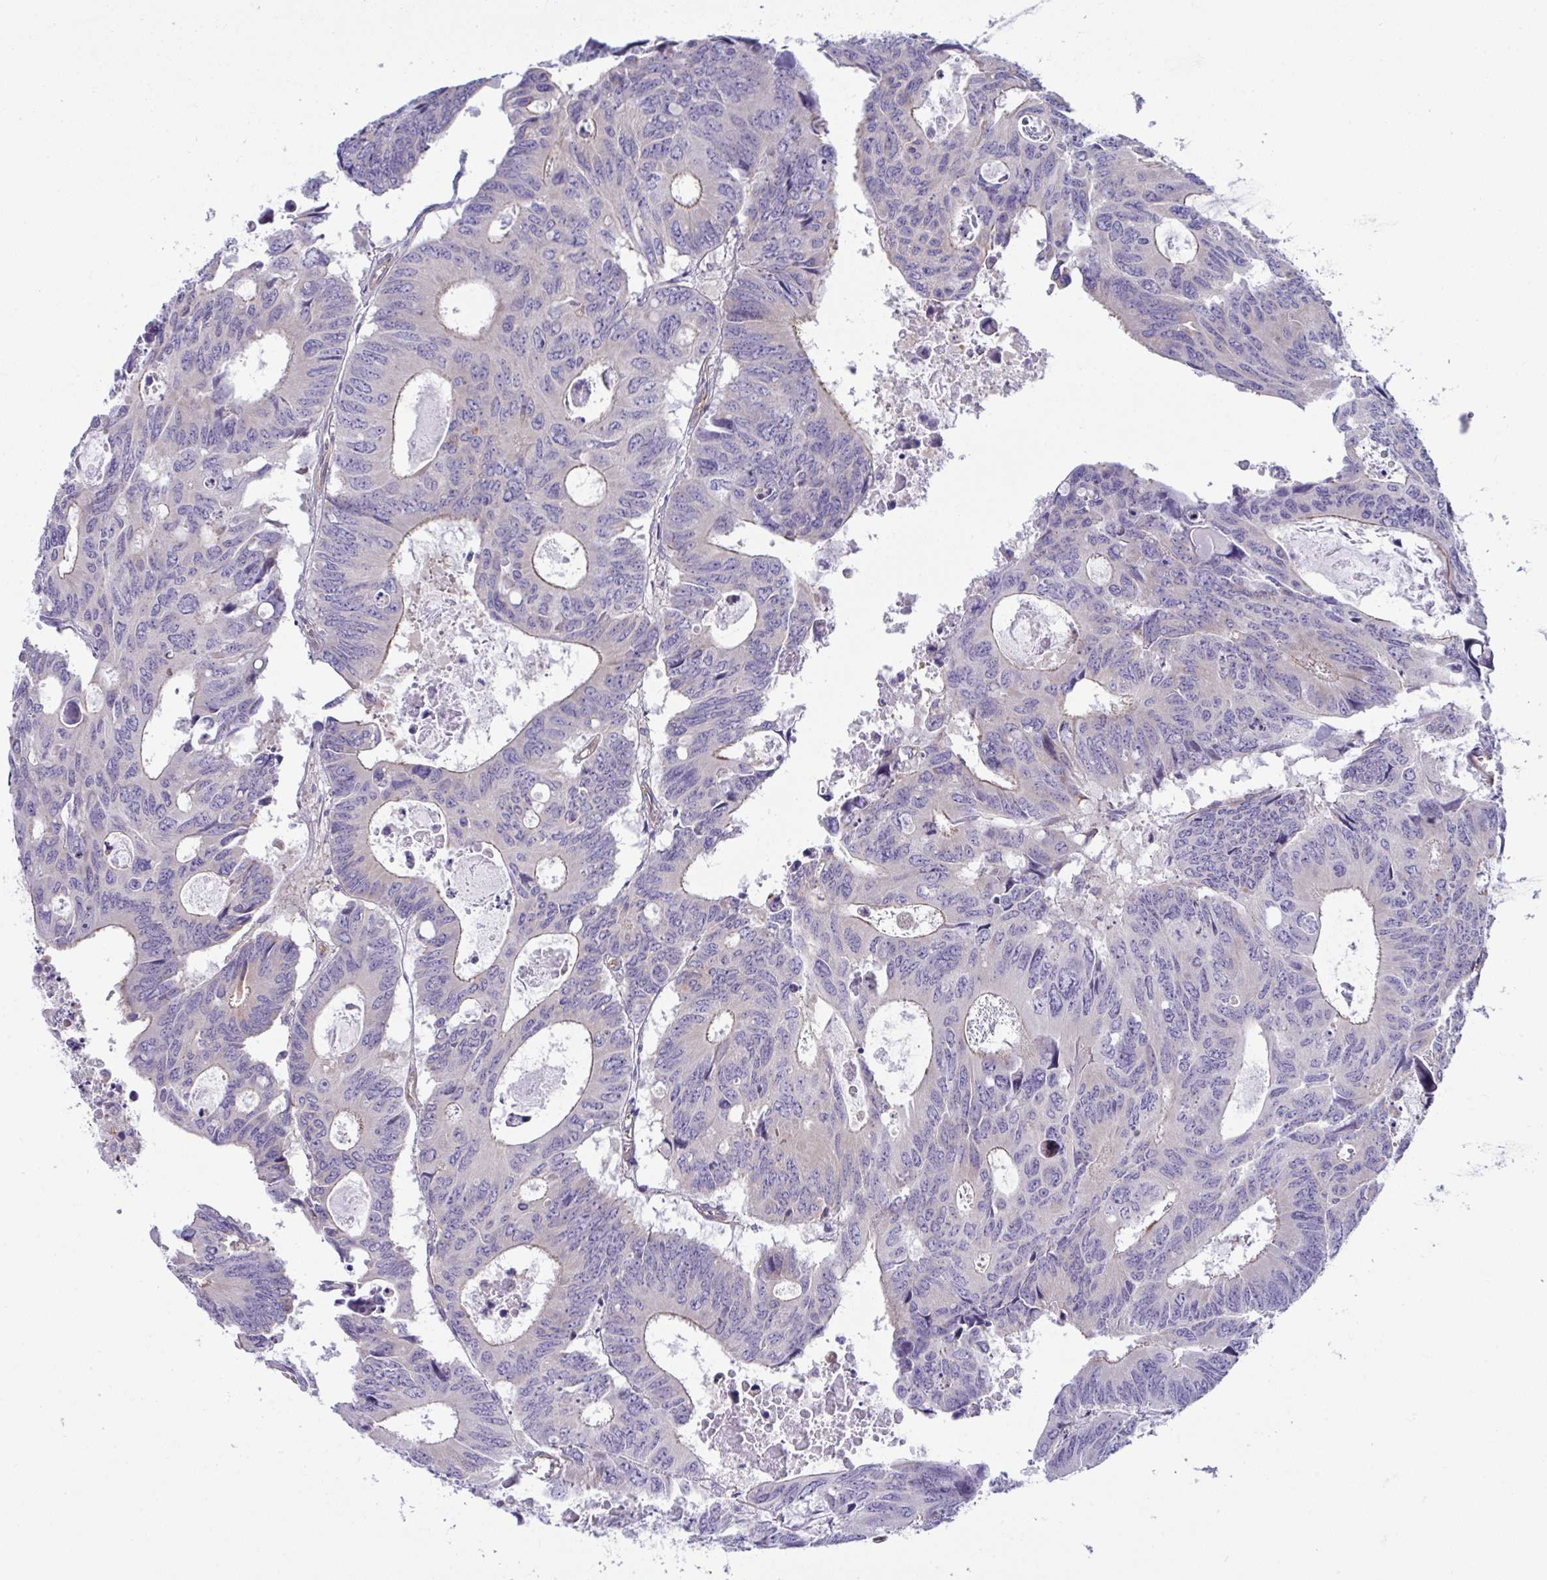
{"staining": {"intensity": "weak", "quantity": "<25%", "location": "cytoplasmic/membranous"}, "tissue": "colorectal cancer", "cell_type": "Tumor cells", "image_type": "cancer", "snomed": [{"axis": "morphology", "description": "Adenocarcinoma, NOS"}, {"axis": "topography", "description": "Rectum"}], "caption": "This is a micrograph of immunohistochemistry staining of colorectal adenocarcinoma, which shows no positivity in tumor cells.", "gene": "MYL12A", "patient": {"sex": "male", "age": 76}}